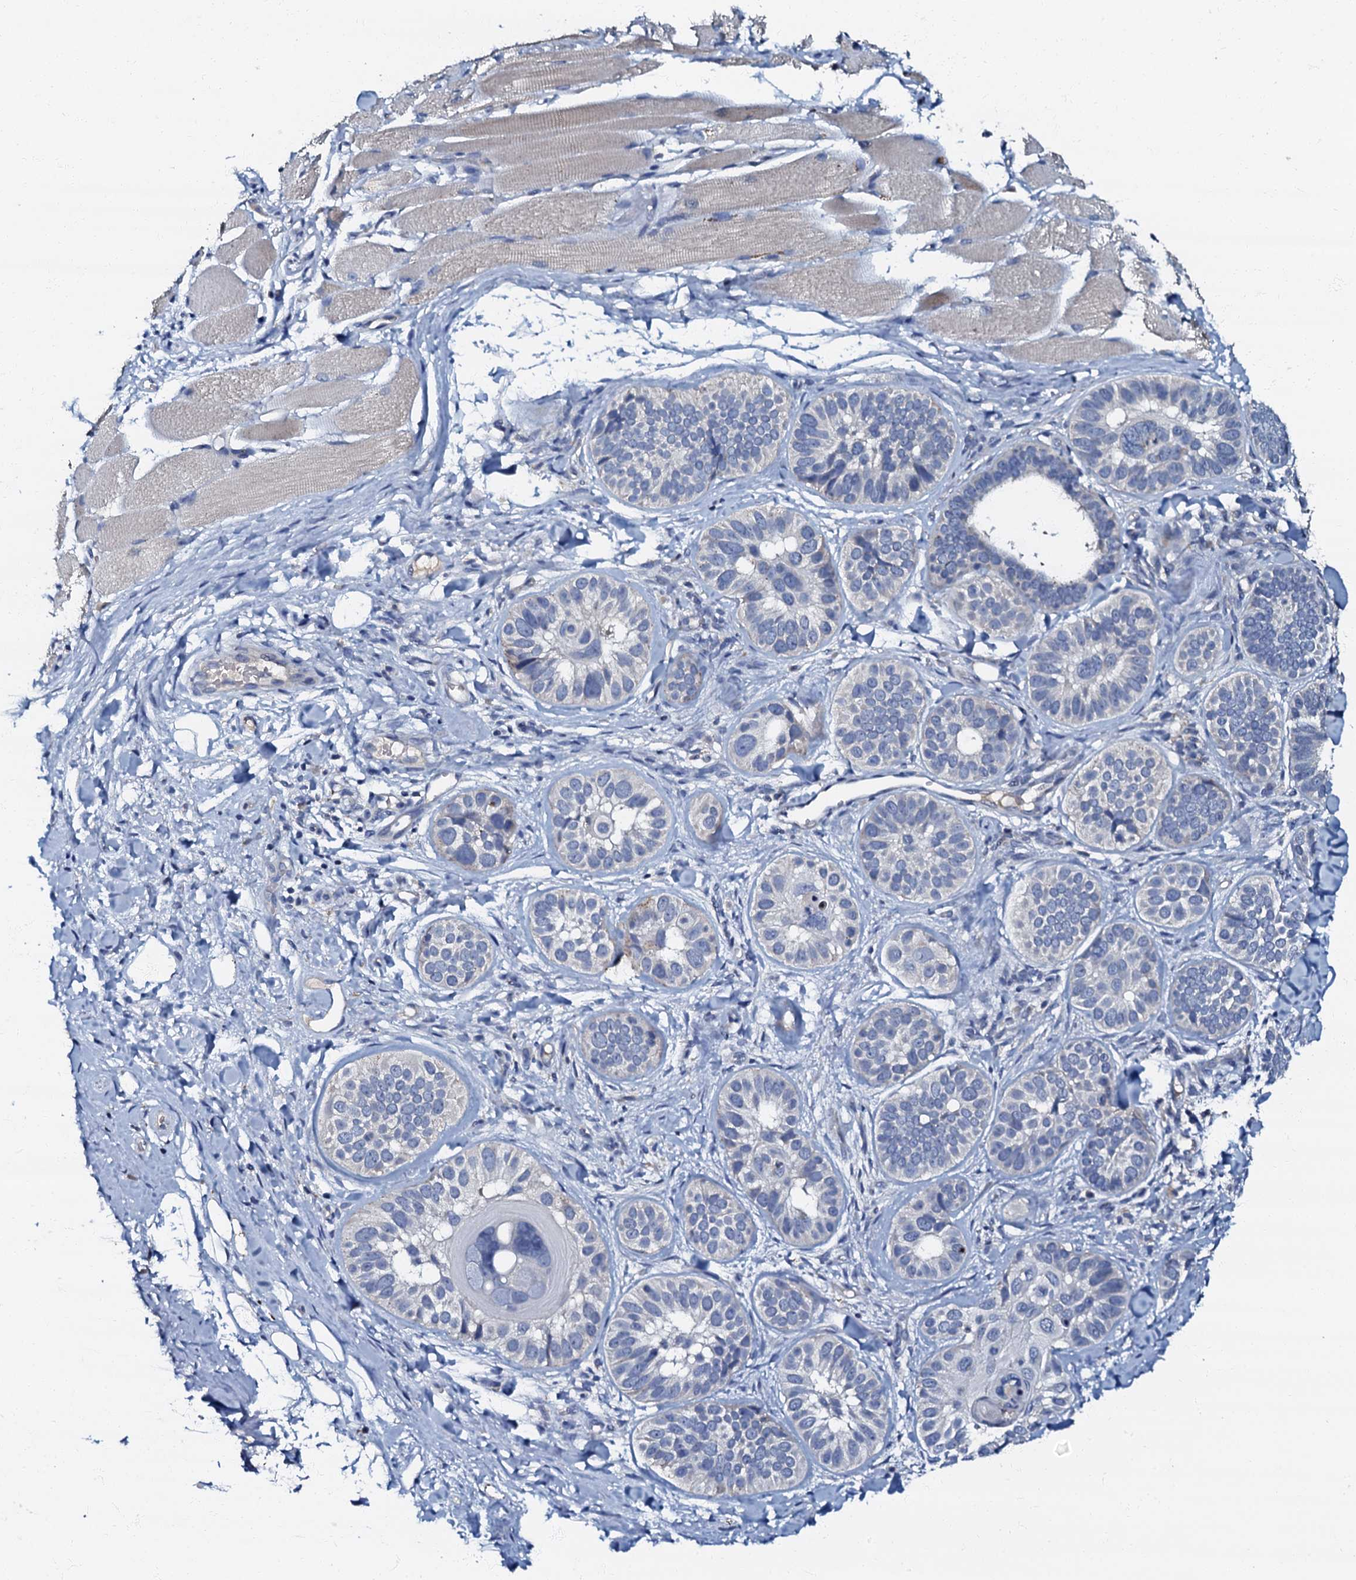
{"staining": {"intensity": "negative", "quantity": "none", "location": "none"}, "tissue": "skin cancer", "cell_type": "Tumor cells", "image_type": "cancer", "snomed": [{"axis": "morphology", "description": "Basal cell carcinoma"}, {"axis": "topography", "description": "Skin"}], "caption": "Basal cell carcinoma (skin) was stained to show a protein in brown. There is no significant expression in tumor cells.", "gene": "OLAH", "patient": {"sex": "male", "age": 62}}